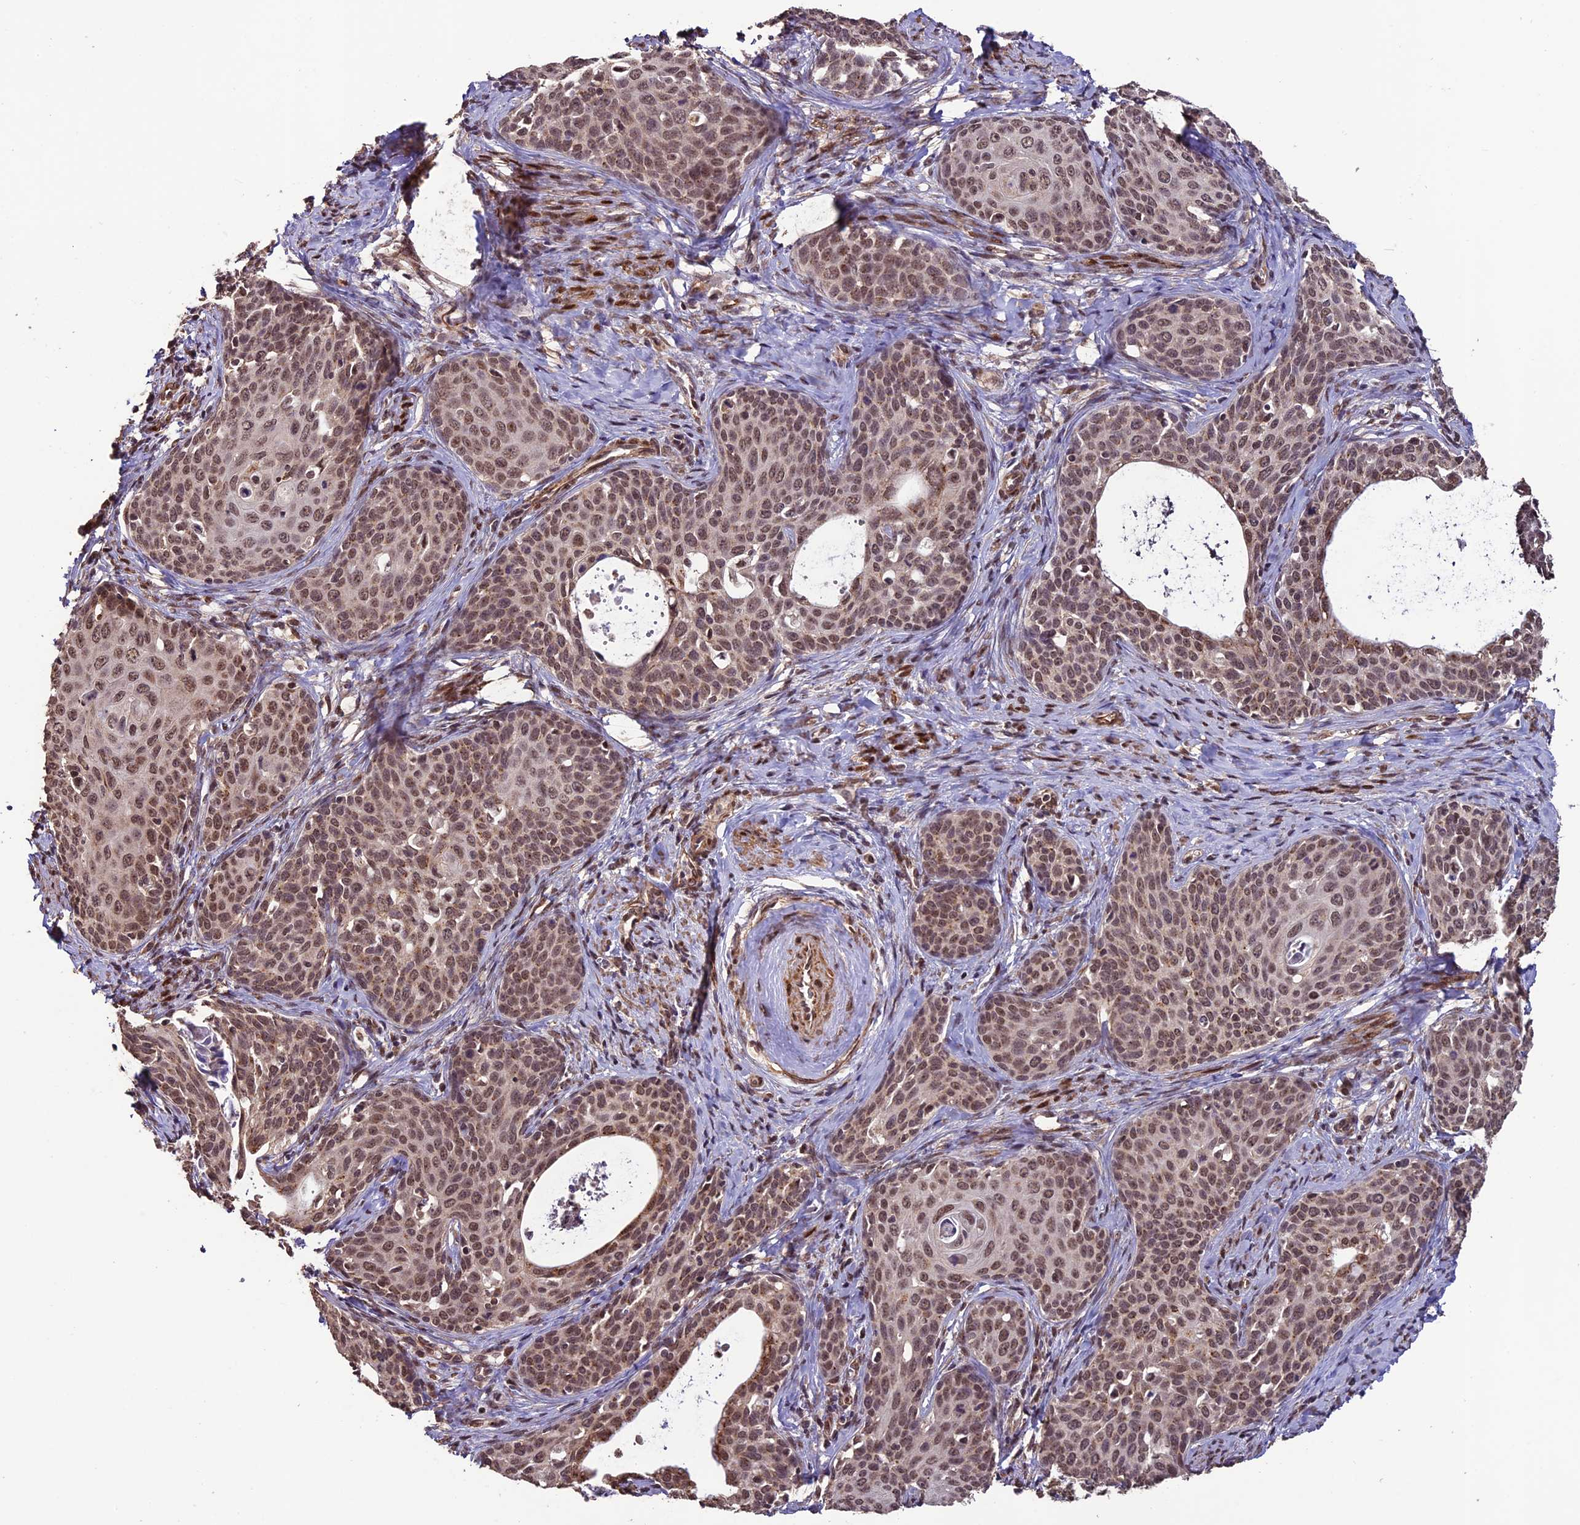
{"staining": {"intensity": "moderate", "quantity": ">75%", "location": "nuclear"}, "tissue": "cervical cancer", "cell_type": "Tumor cells", "image_type": "cancer", "snomed": [{"axis": "morphology", "description": "Squamous cell carcinoma, NOS"}, {"axis": "topography", "description": "Cervix"}], "caption": "An image showing moderate nuclear staining in approximately >75% of tumor cells in cervical cancer, as visualized by brown immunohistochemical staining.", "gene": "CABIN1", "patient": {"sex": "female", "age": 52}}